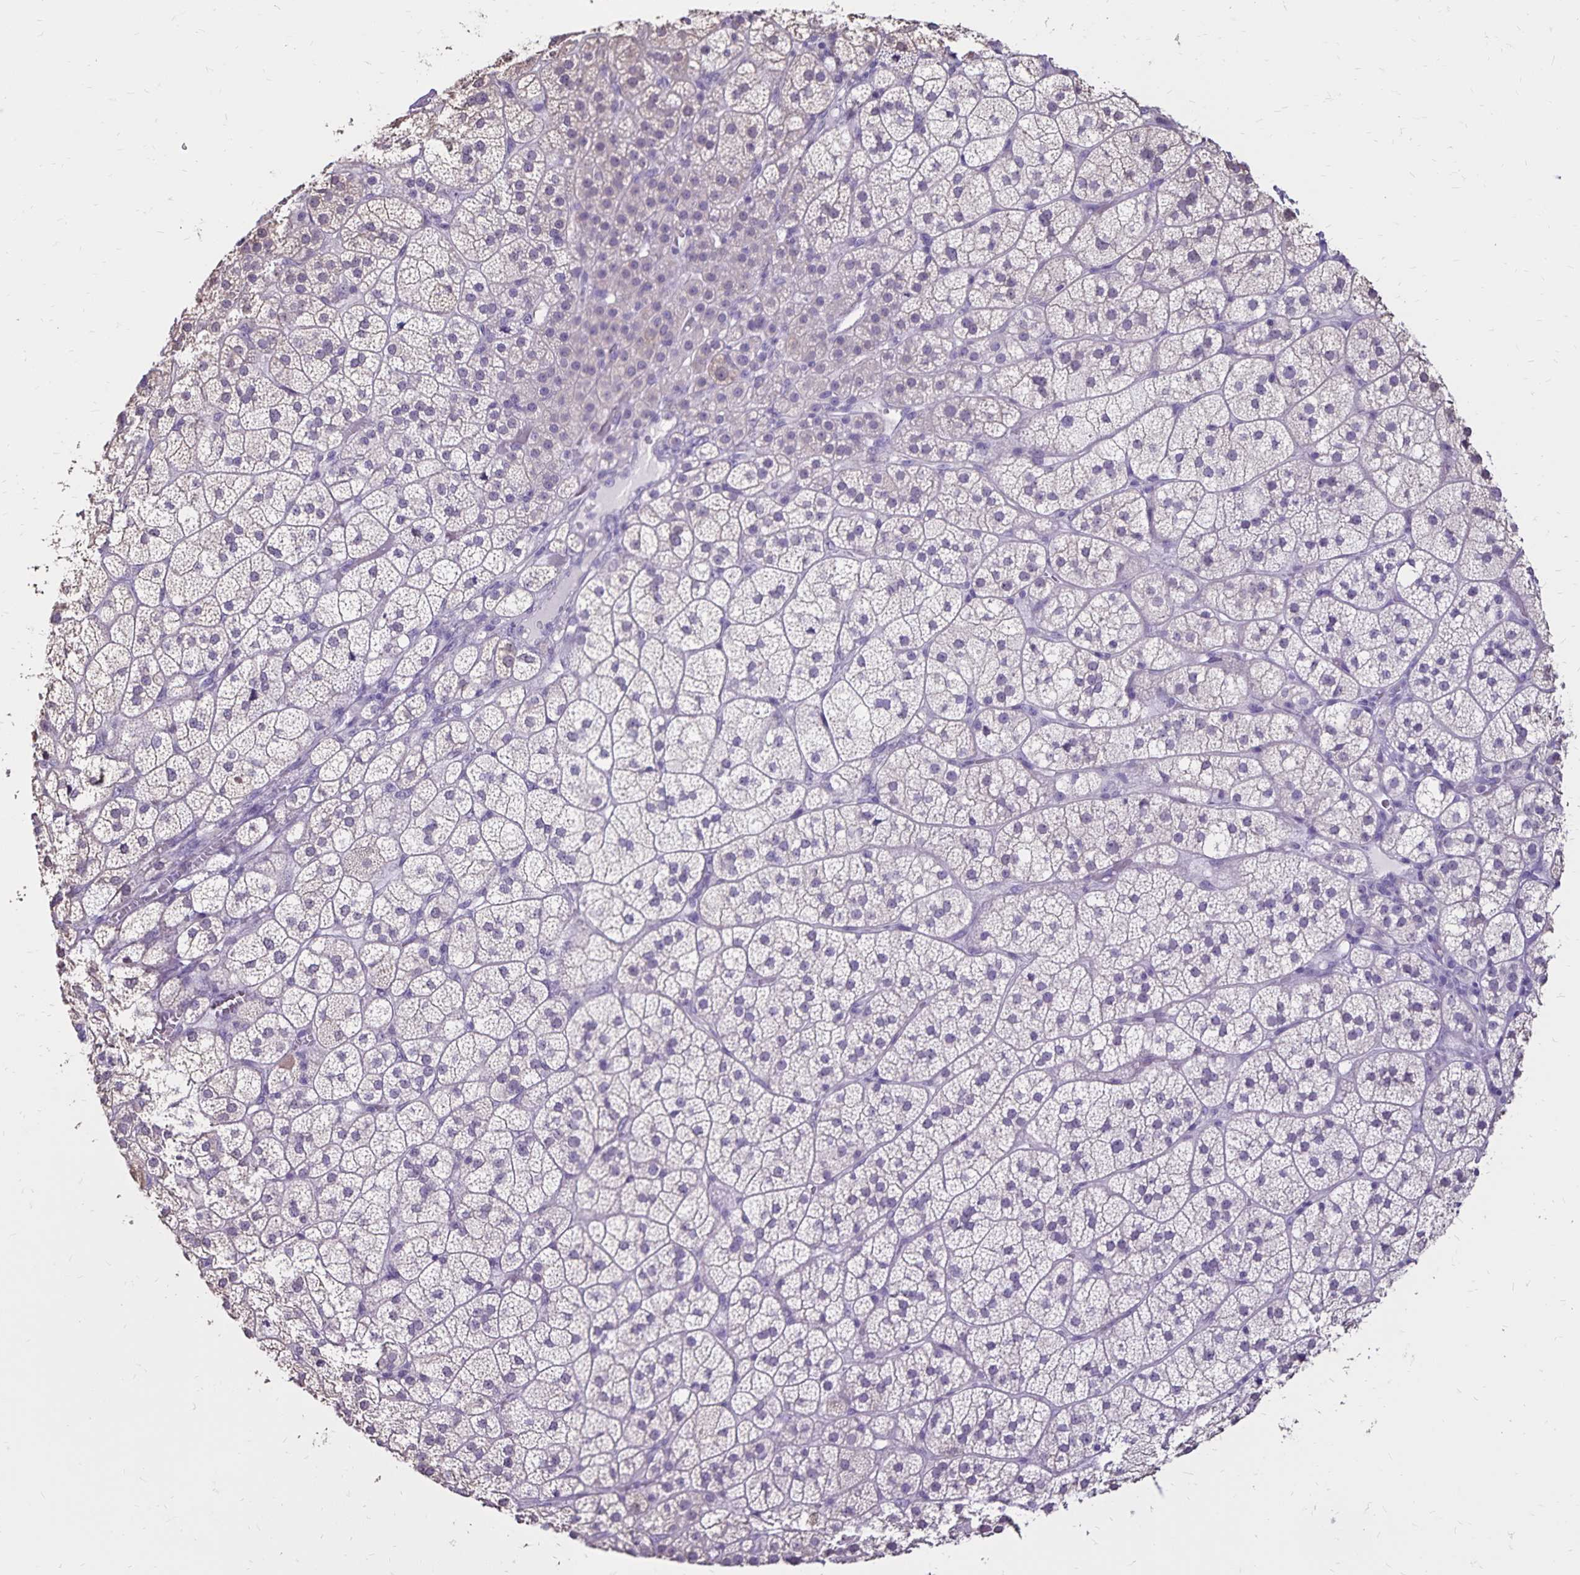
{"staining": {"intensity": "weak", "quantity": "<25%", "location": "cytoplasmic/membranous"}, "tissue": "adrenal gland", "cell_type": "Glandular cells", "image_type": "normal", "snomed": [{"axis": "morphology", "description": "Normal tissue, NOS"}, {"axis": "topography", "description": "Adrenal gland"}], "caption": "Immunohistochemistry (IHC) photomicrograph of benign adrenal gland: adrenal gland stained with DAB (3,3'-diaminobenzidine) shows no significant protein staining in glandular cells. (DAB IHC visualized using brightfield microscopy, high magnification).", "gene": "SH3GL3", "patient": {"sex": "female", "age": 60}}